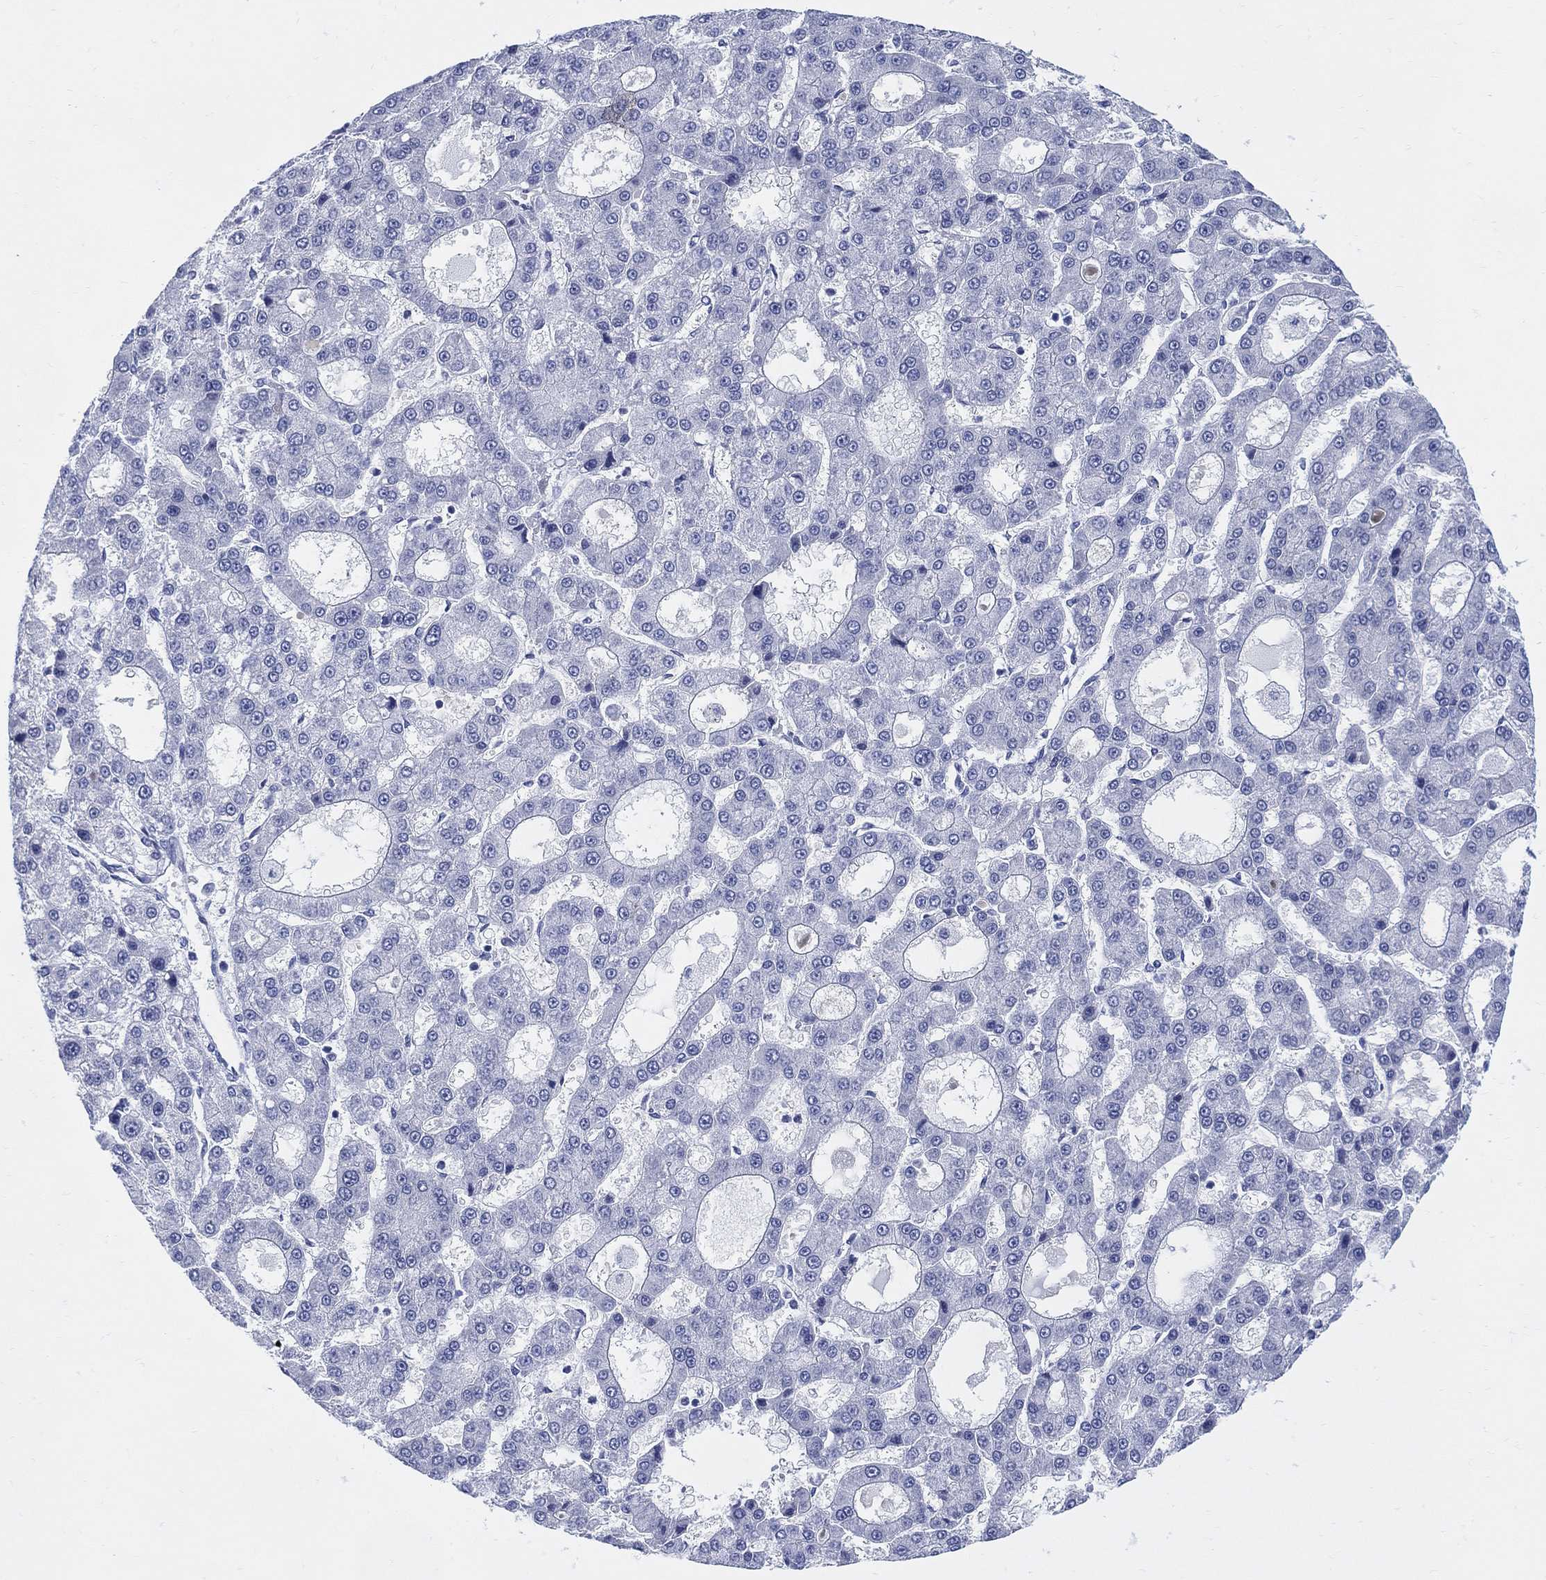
{"staining": {"intensity": "negative", "quantity": "none", "location": "none"}, "tissue": "liver cancer", "cell_type": "Tumor cells", "image_type": "cancer", "snomed": [{"axis": "morphology", "description": "Carcinoma, Hepatocellular, NOS"}, {"axis": "topography", "description": "Liver"}], "caption": "IHC of hepatocellular carcinoma (liver) displays no staining in tumor cells.", "gene": "DDI1", "patient": {"sex": "male", "age": 70}}